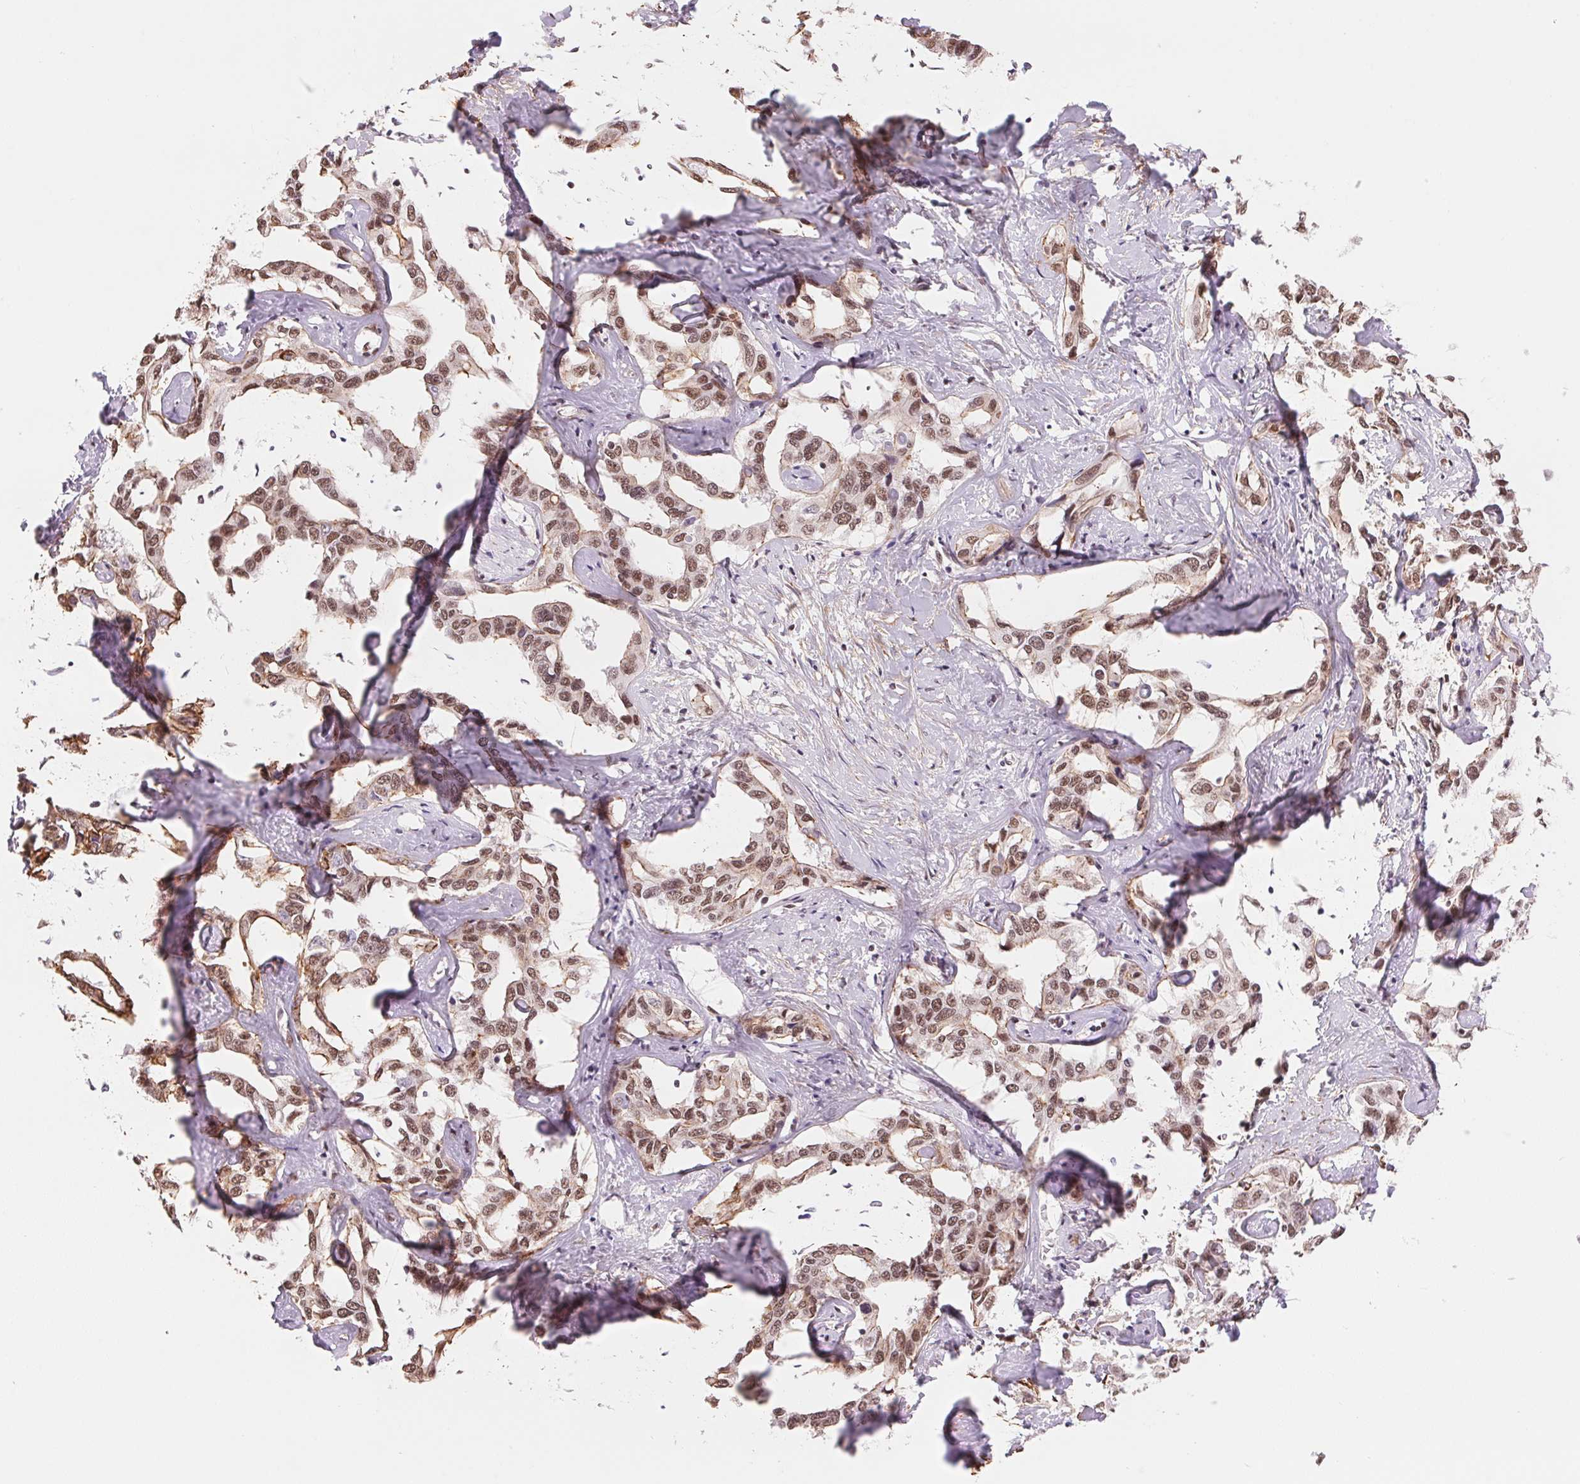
{"staining": {"intensity": "moderate", "quantity": ">75%", "location": "nuclear"}, "tissue": "liver cancer", "cell_type": "Tumor cells", "image_type": "cancer", "snomed": [{"axis": "morphology", "description": "Cholangiocarcinoma"}, {"axis": "topography", "description": "Liver"}], "caption": "High-magnification brightfield microscopy of cholangiocarcinoma (liver) stained with DAB (brown) and counterstained with hematoxylin (blue). tumor cells exhibit moderate nuclear positivity is appreciated in about>75% of cells. The staining is performed using DAB (3,3'-diaminobenzidine) brown chromogen to label protein expression. The nuclei are counter-stained blue using hematoxylin.", "gene": "BCAT1", "patient": {"sex": "male", "age": 59}}